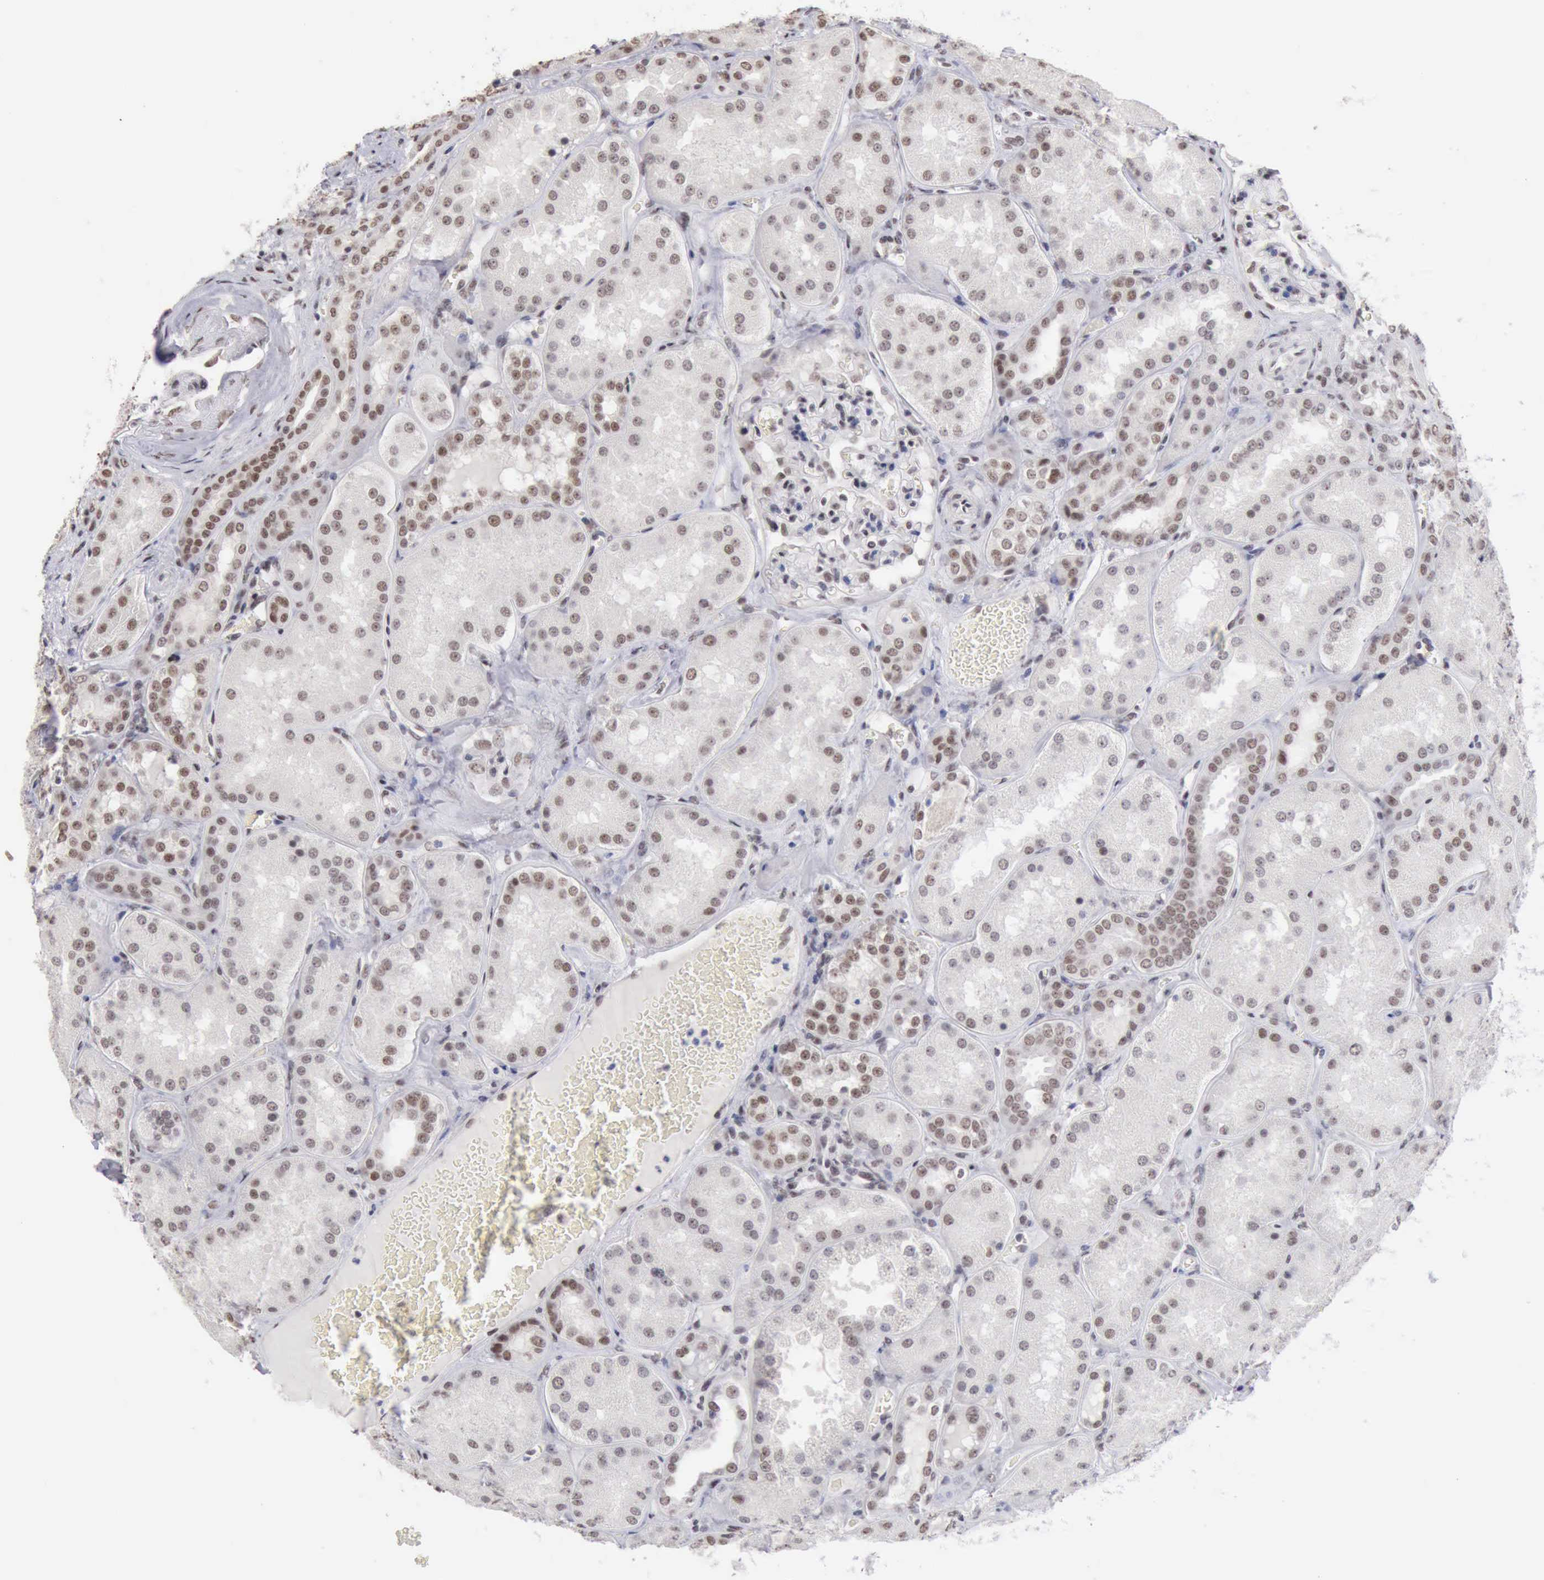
{"staining": {"intensity": "weak", "quantity": "<25%", "location": "nuclear"}, "tissue": "kidney", "cell_type": "Cells in glomeruli", "image_type": "normal", "snomed": [{"axis": "morphology", "description": "Normal tissue, NOS"}, {"axis": "topography", "description": "Kidney"}], "caption": "A high-resolution histopathology image shows immunohistochemistry staining of unremarkable kidney, which reveals no significant positivity in cells in glomeruli. Nuclei are stained in blue.", "gene": "TAF1", "patient": {"sex": "female", "age": 56}}